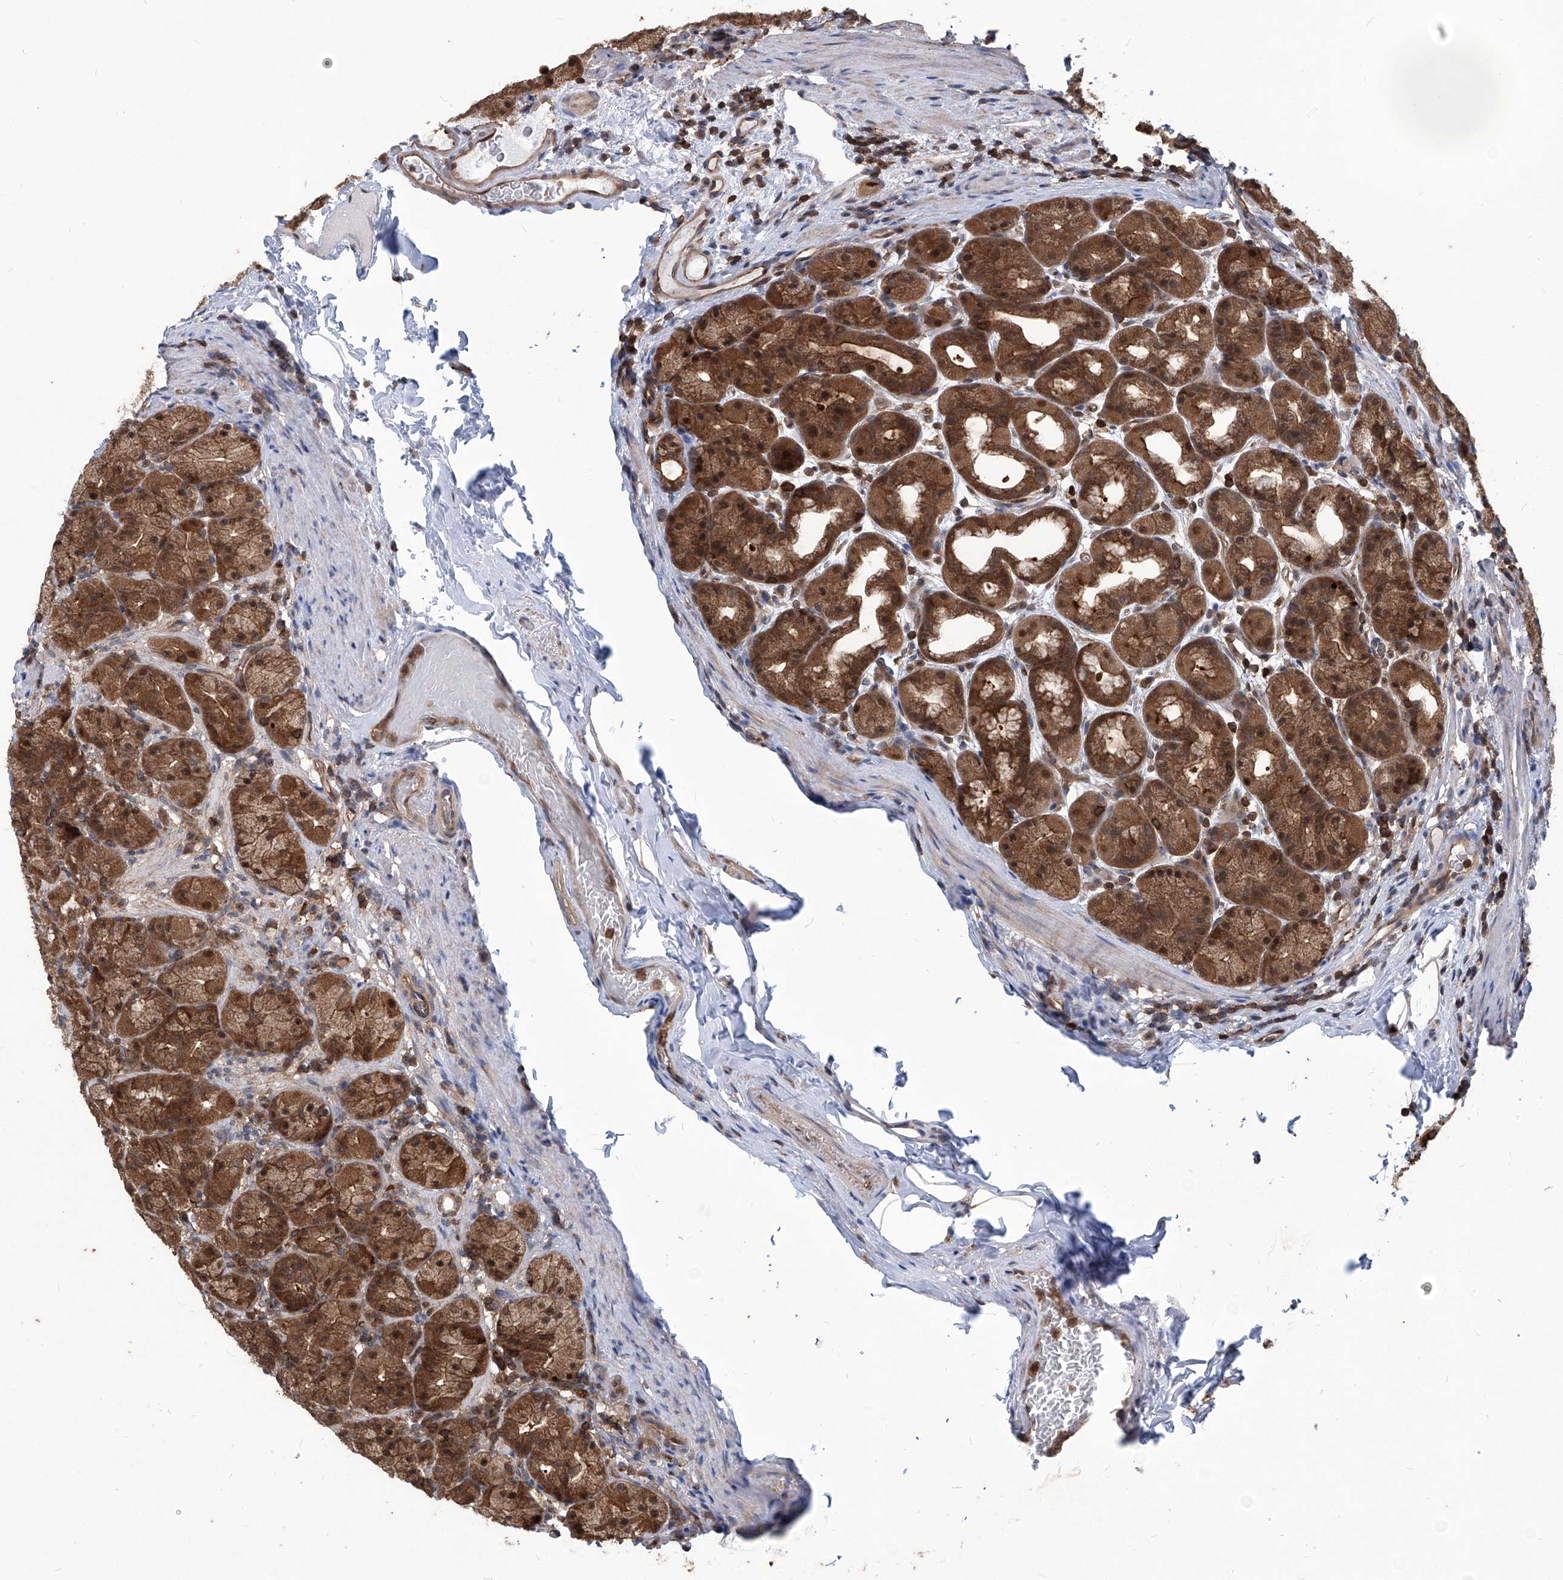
{"staining": {"intensity": "moderate", "quantity": ">75%", "location": "cytoplasmic/membranous,nuclear"}, "tissue": "stomach", "cell_type": "Glandular cells", "image_type": "normal", "snomed": [{"axis": "morphology", "description": "Normal tissue, NOS"}, {"axis": "topography", "description": "Stomach, upper"}], "caption": "High-power microscopy captured an IHC micrograph of normal stomach, revealing moderate cytoplasmic/membranous,nuclear expression in about >75% of glandular cells.", "gene": "PSMB1", "patient": {"sex": "male", "age": 68}}